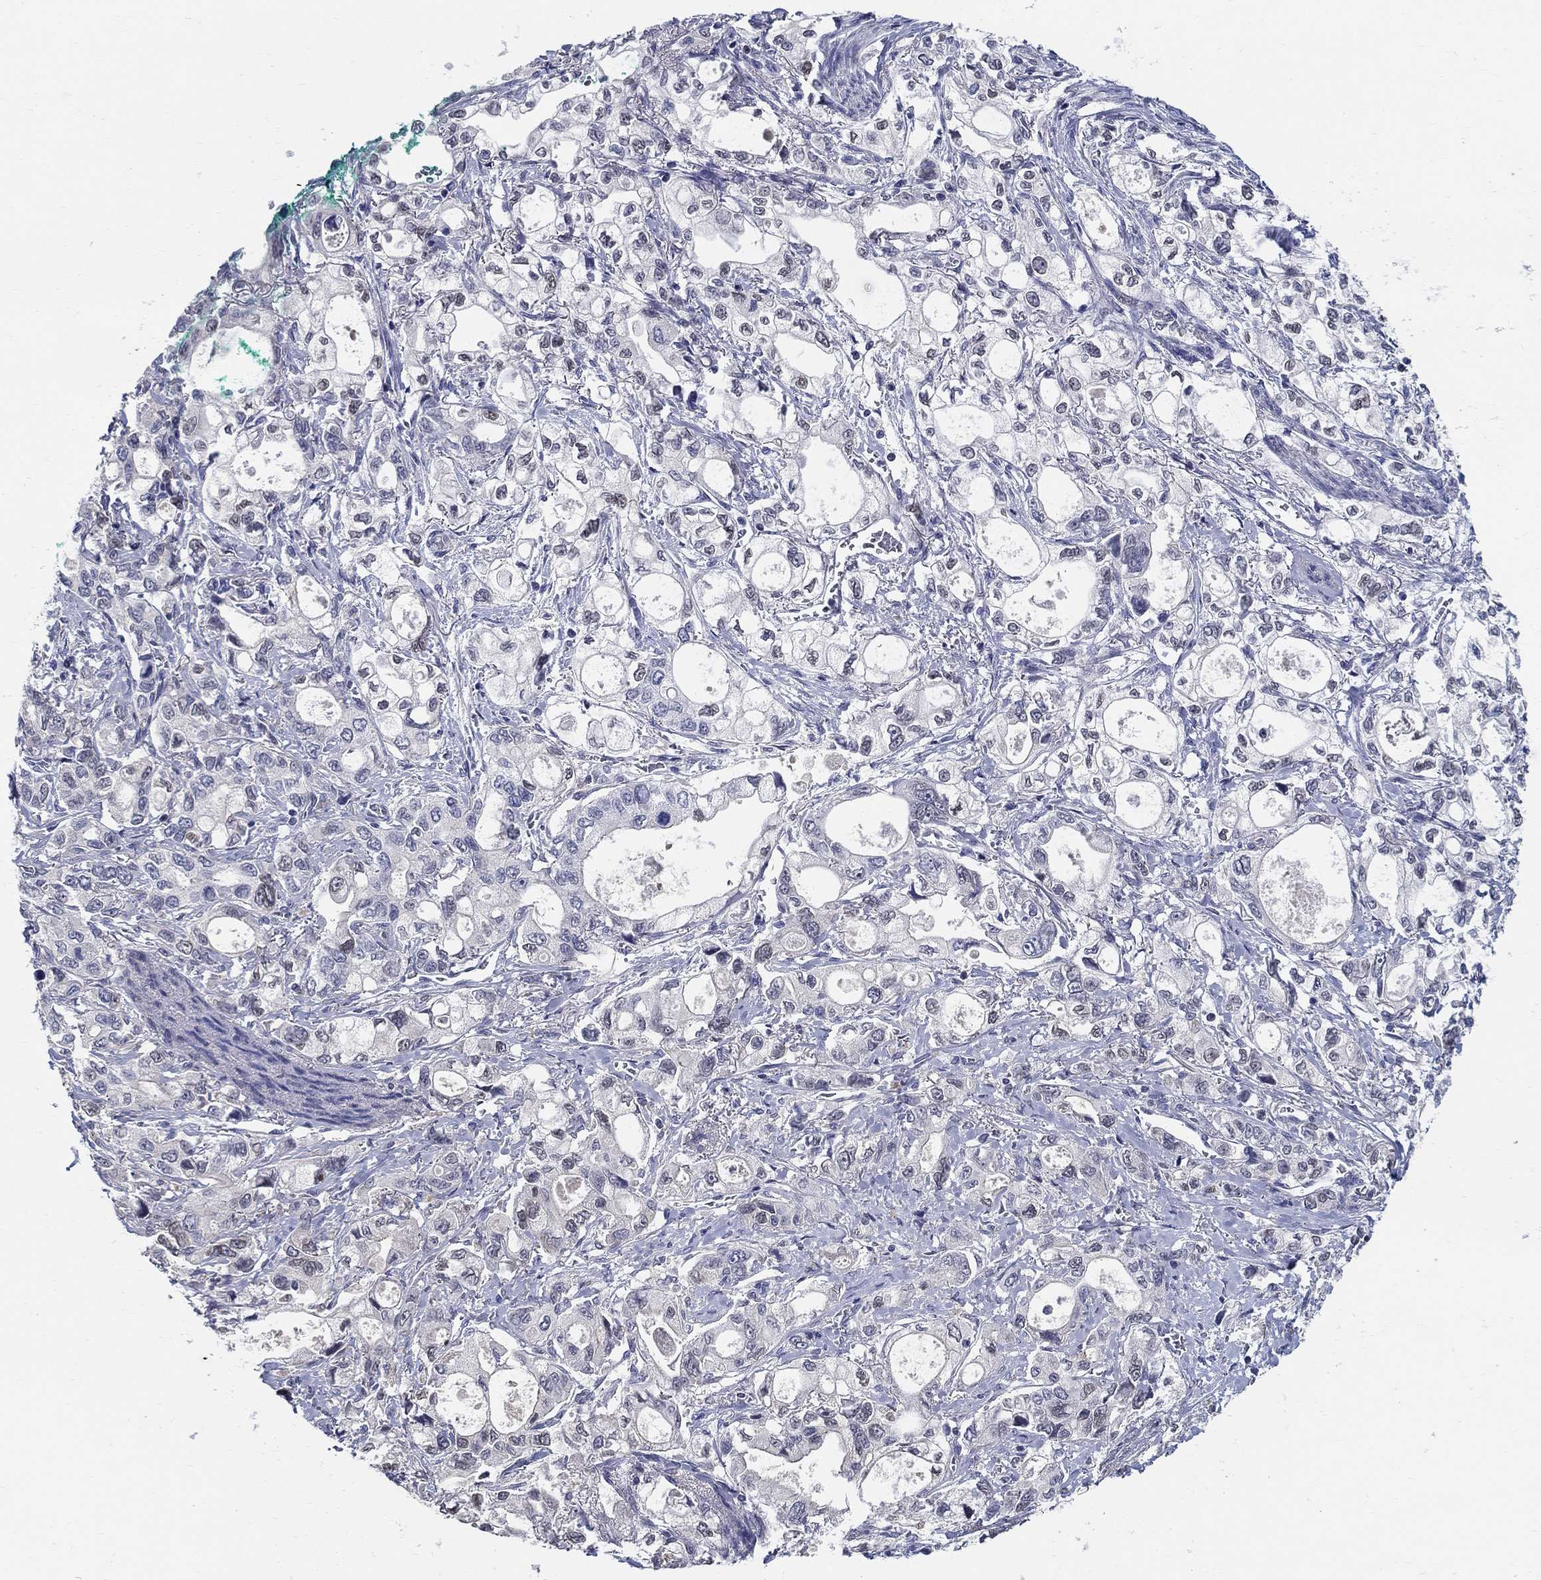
{"staining": {"intensity": "negative", "quantity": "none", "location": "none"}, "tissue": "stomach cancer", "cell_type": "Tumor cells", "image_type": "cancer", "snomed": [{"axis": "morphology", "description": "Adenocarcinoma, NOS"}, {"axis": "topography", "description": "Stomach"}], "caption": "Immunohistochemistry (IHC) micrograph of stomach cancer (adenocarcinoma) stained for a protein (brown), which displays no positivity in tumor cells. (Stains: DAB immunohistochemistry with hematoxylin counter stain, Microscopy: brightfield microscopy at high magnification).", "gene": "C16orf46", "patient": {"sex": "male", "age": 63}}